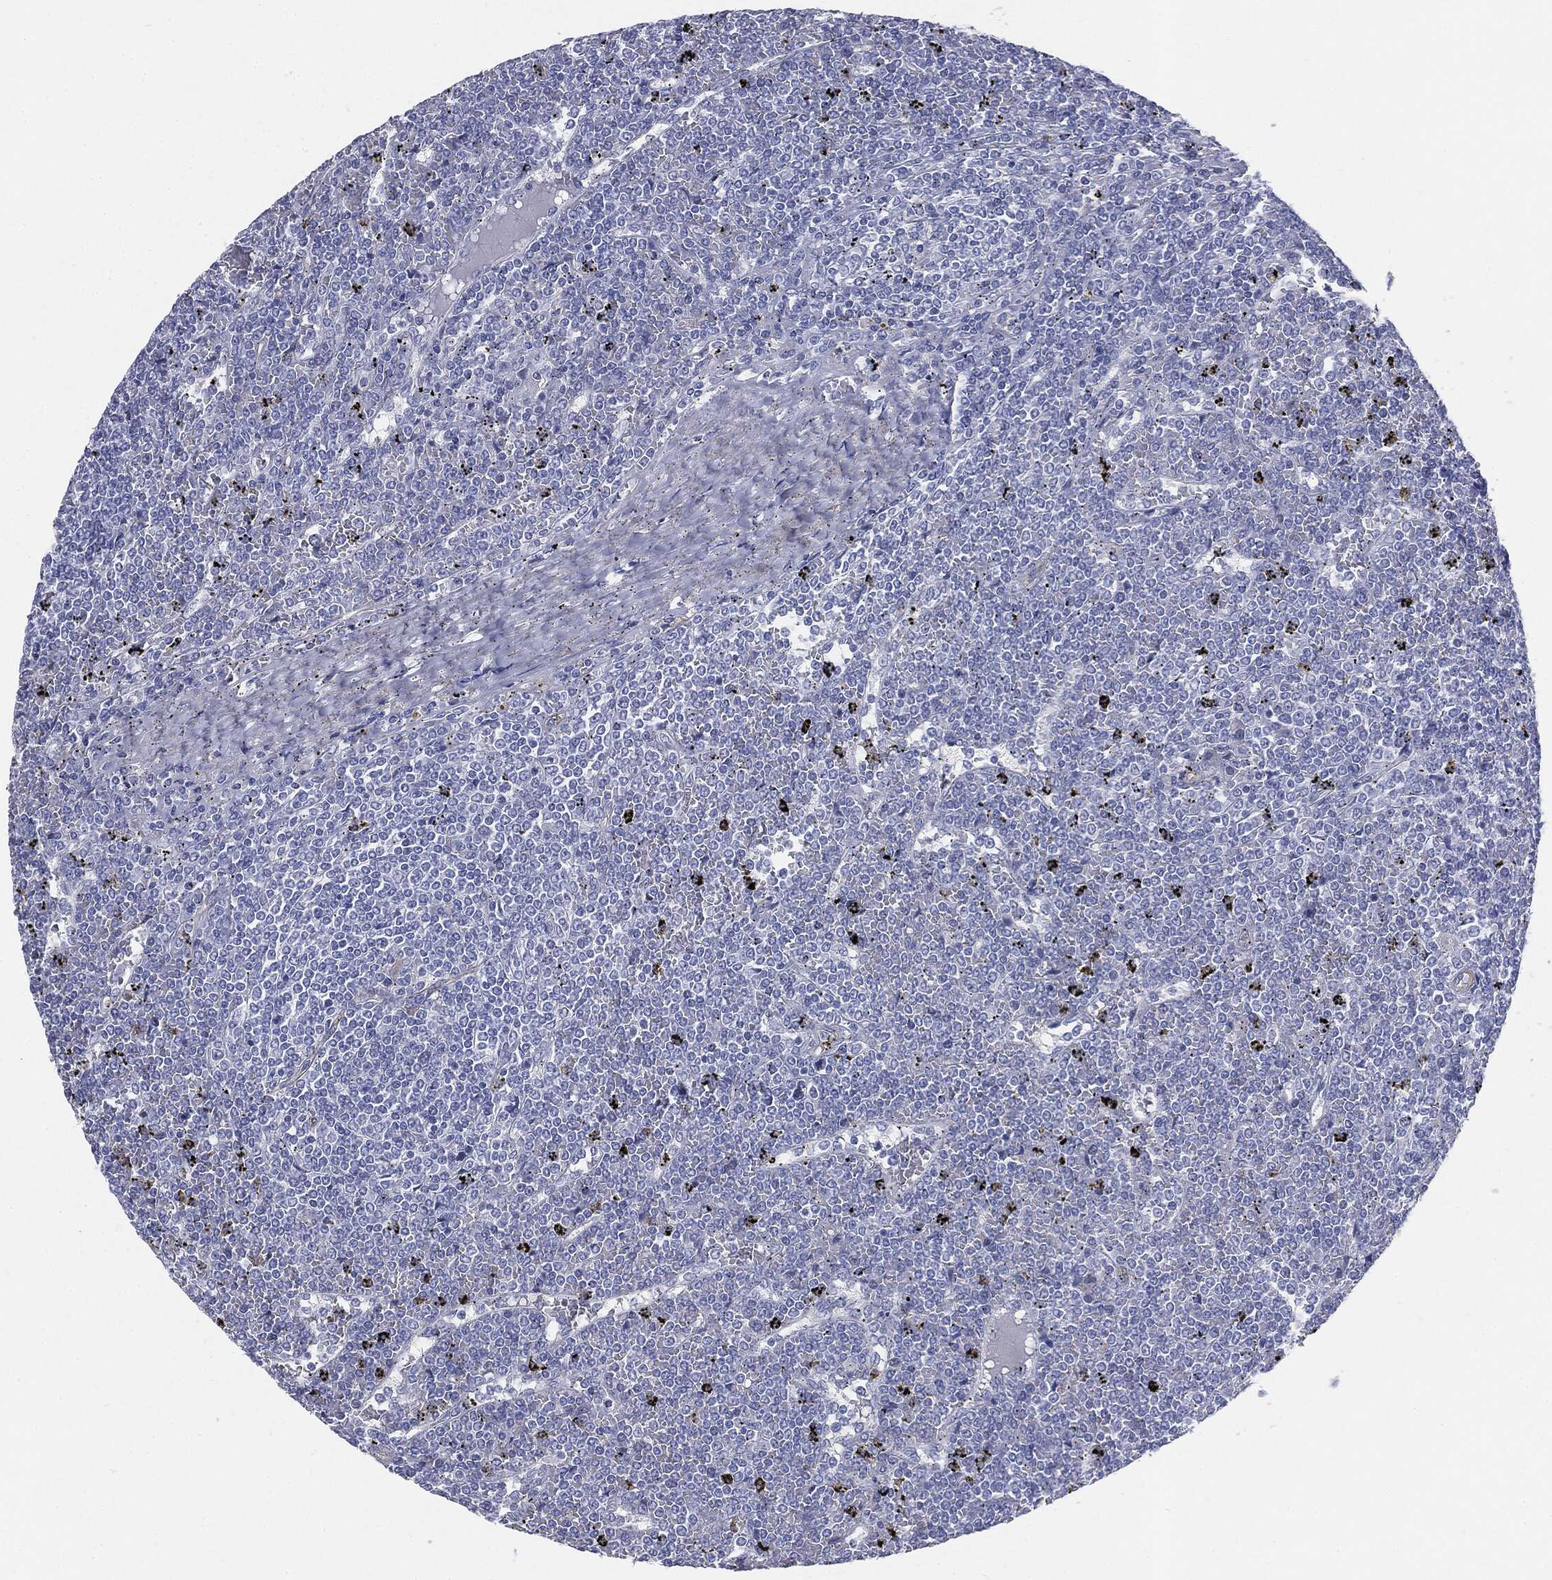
{"staining": {"intensity": "negative", "quantity": "none", "location": "none"}, "tissue": "lymphoma", "cell_type": "Tumor cells", "image_type": "cancer", "snomed": [{"axis": "morphology", "description": "Malignant lymphoma, non-Hodgkin's type, Low grade"}, {"axis": "topography", "description": "Spleen"}], "caption": "IHC of lymphoma exhibits no staining in tumor cells.", "gene": "MUC5AC", "patient": {"sex": "female", "age": 19}}